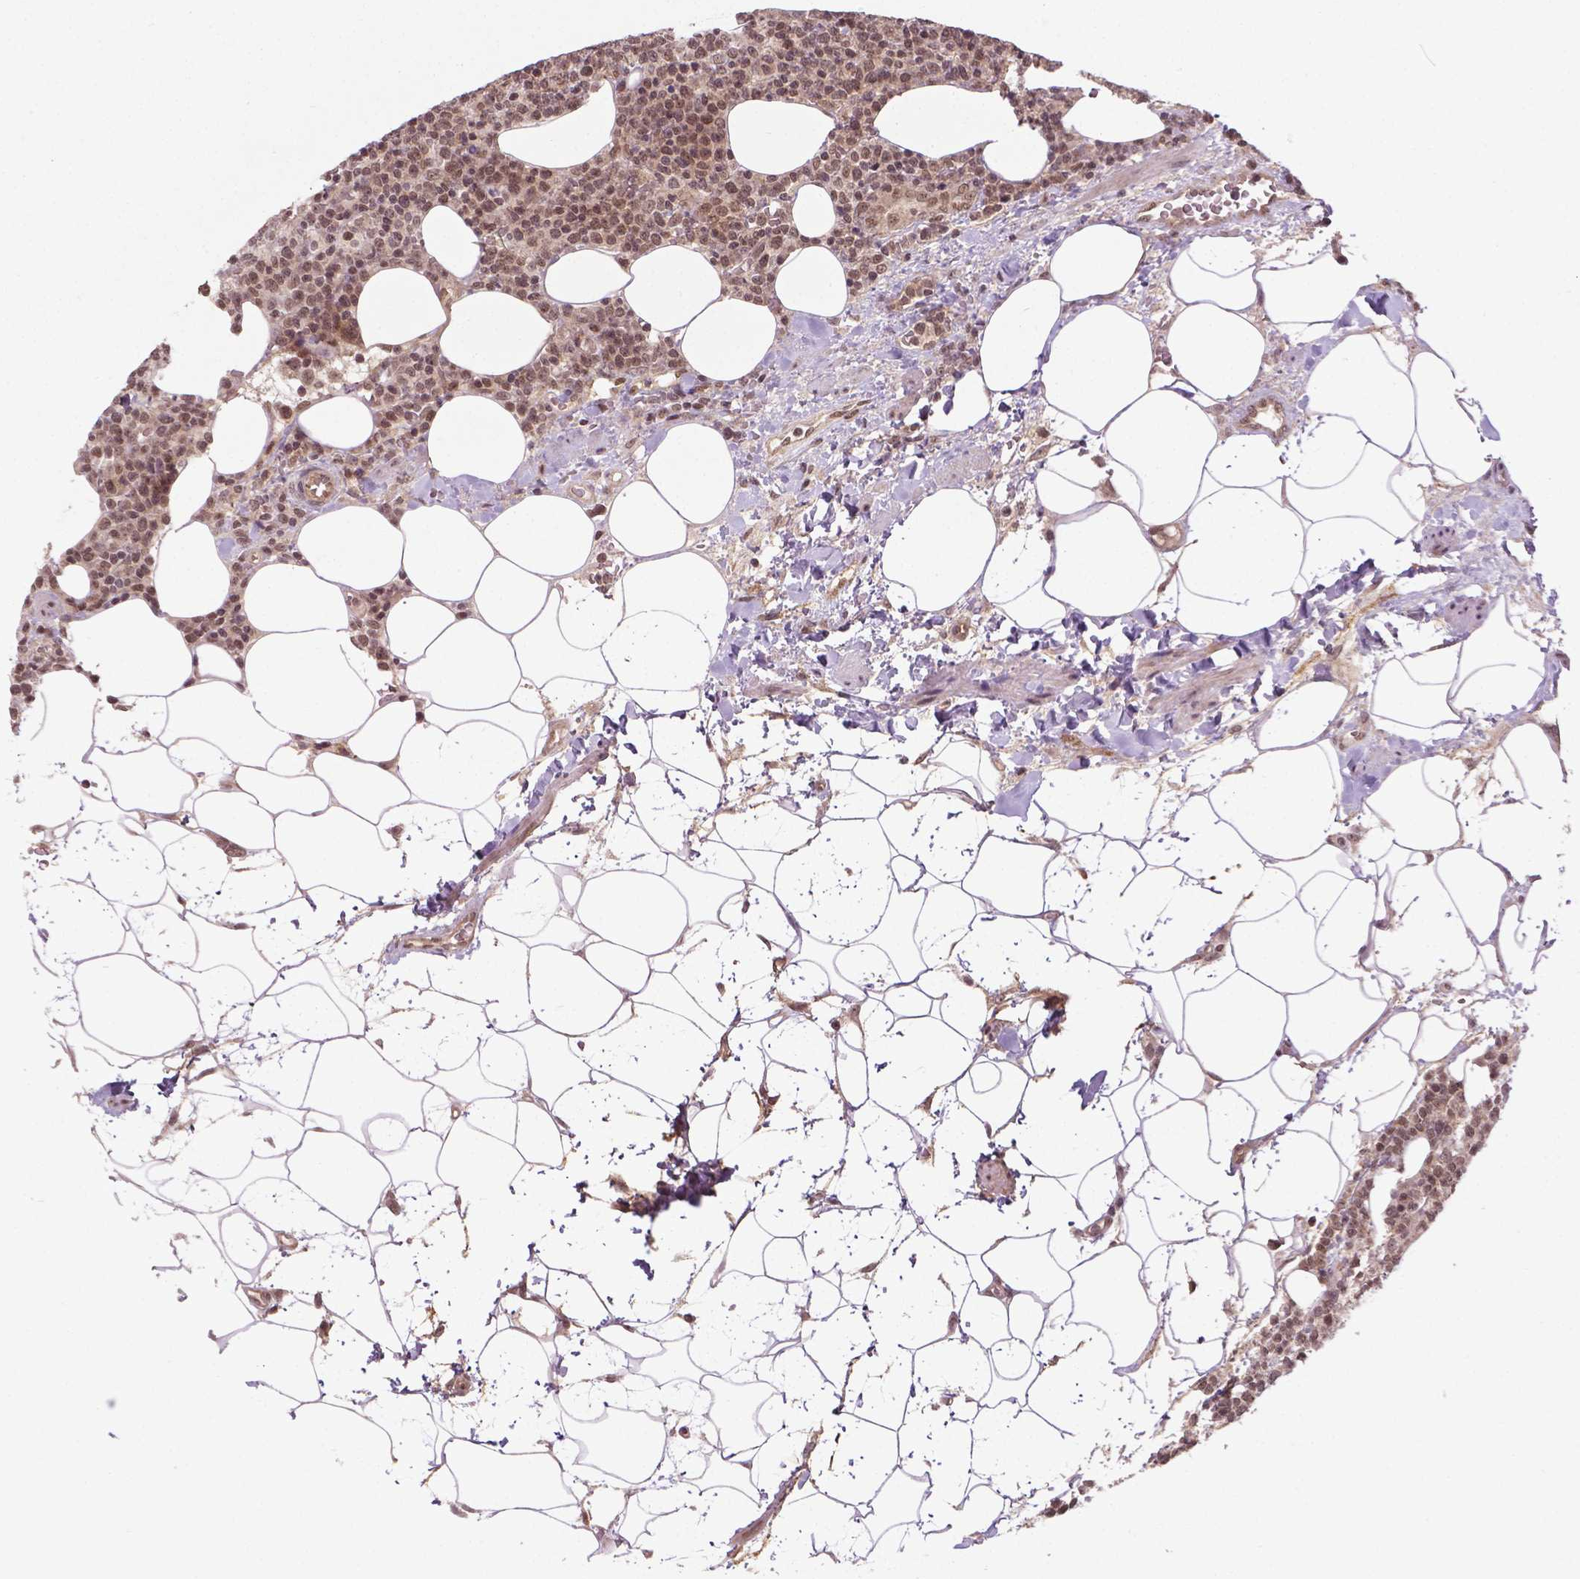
{"staining": {"intensity": "moderate", "quantity": ">75%", "location": "nuclear"}, "tissue": "lymphoma", "cell_type": "Tumor cells", "image_type": "cancer", "snomed": [{"axis": "morphology", "description": "Malignant lymphoma, non-Hodgkin's type, High grade"}, {"axis": "topography", "description": "Lymph node"}], "caption": "DAB (3,3'-diaminobenzidine) immunohistochemical staining of human lymphoma shows moderate nuclear protein positivity in approximately >75% of tumor cells.", "gene": "ANKRD54", "patient": {"sex": "male", "age": 61}}